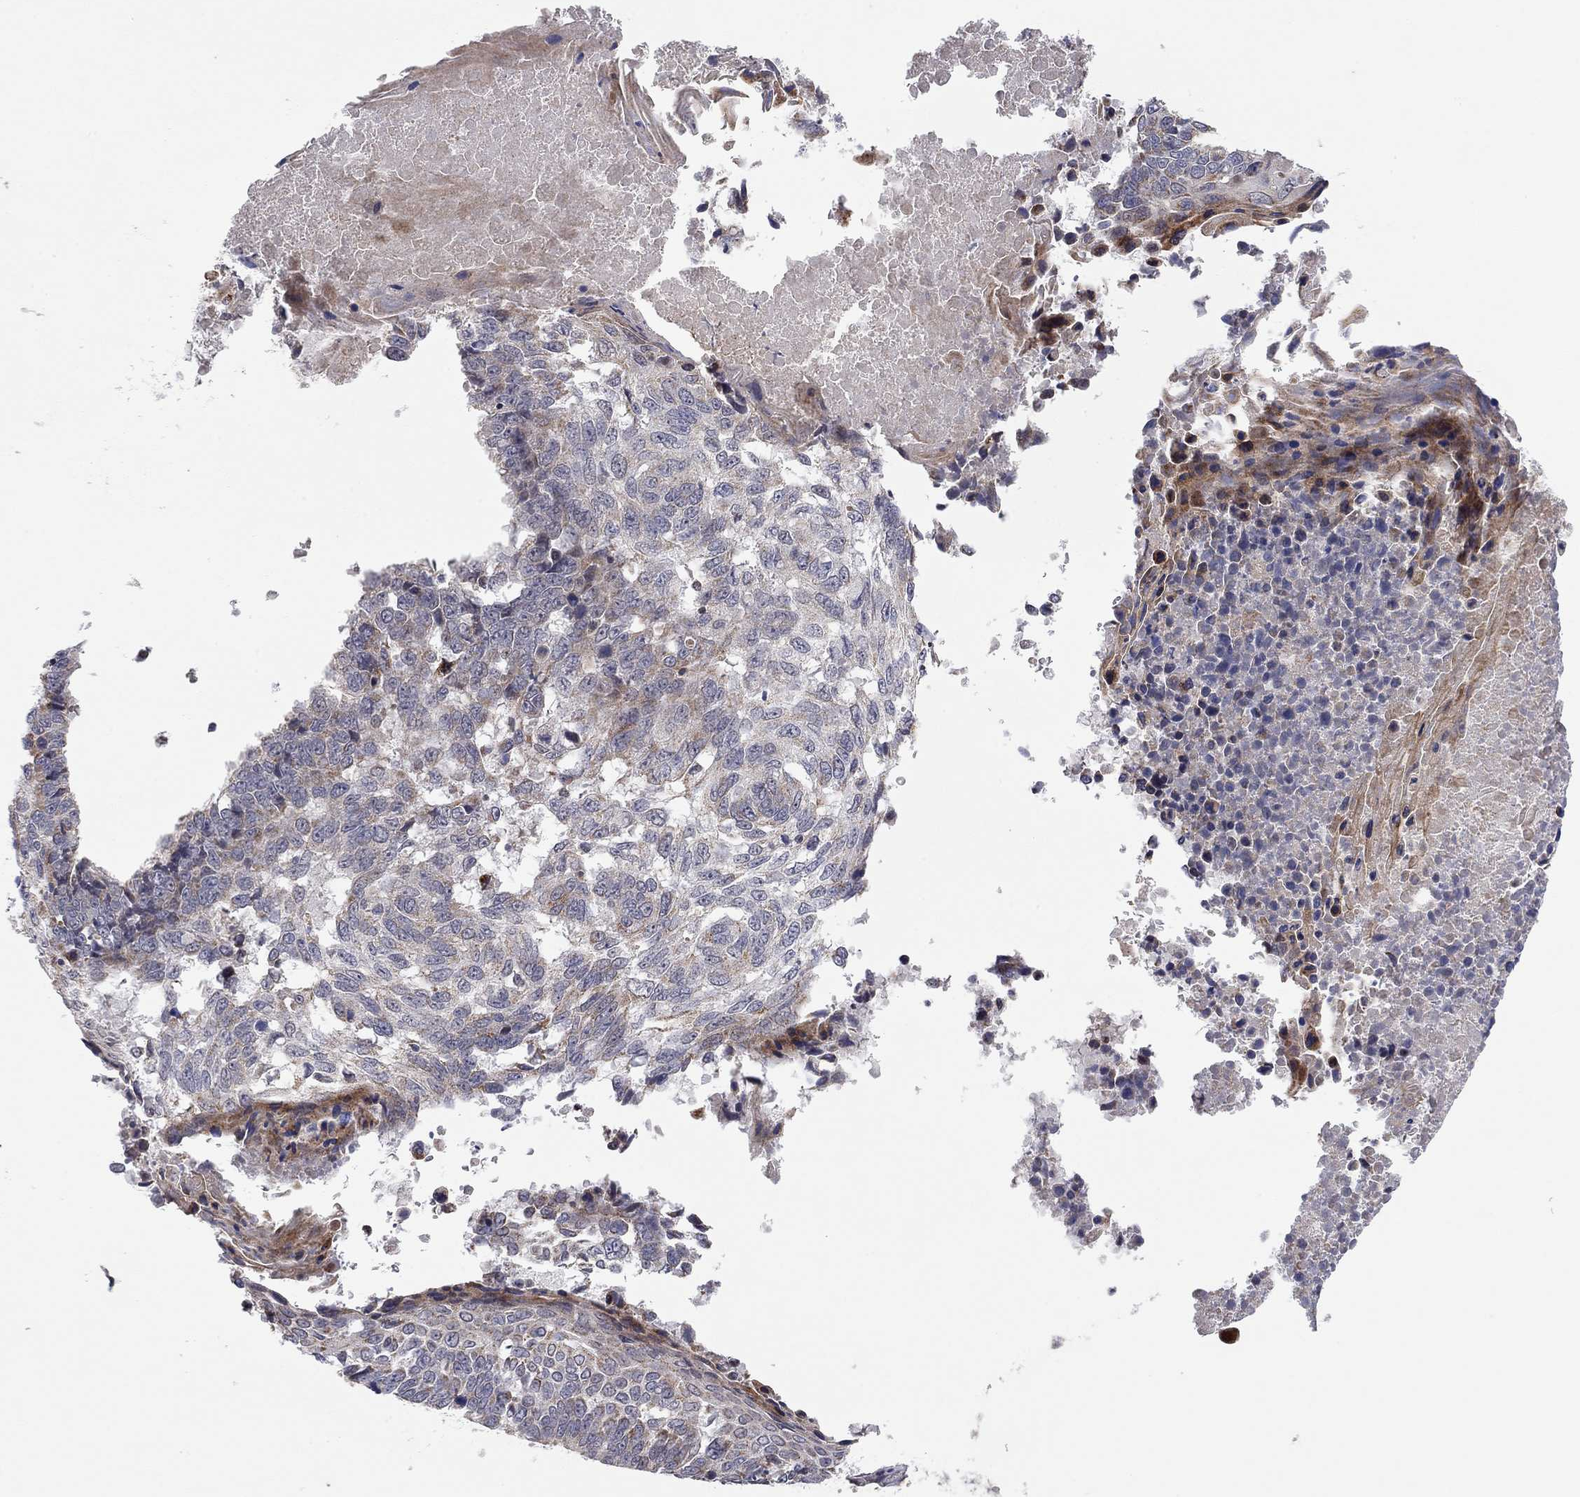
{"staining": {"intensity": "weak", "quantity": "<25%", "location": "cytoplasmic/membranous"}, "tissue": "lung cancer", "cell_type": "Tumor cells", "image_type": "cancer", "snomed": [{"axis": "morphology", "description": "Squamous cell carcinoma, NOS"}, {"axis": "topography", "description": "Lung"}], "caption": "There is no significant staining in tumor cells of lung cancer (squamous cell carcinoma). (Brightfield microscopy of DAB (3,3'-diaminobenzidine) immunohistochemistry at high magnification).", "gene": "IDS", "patient": {"sex": "male", "age": 73}}